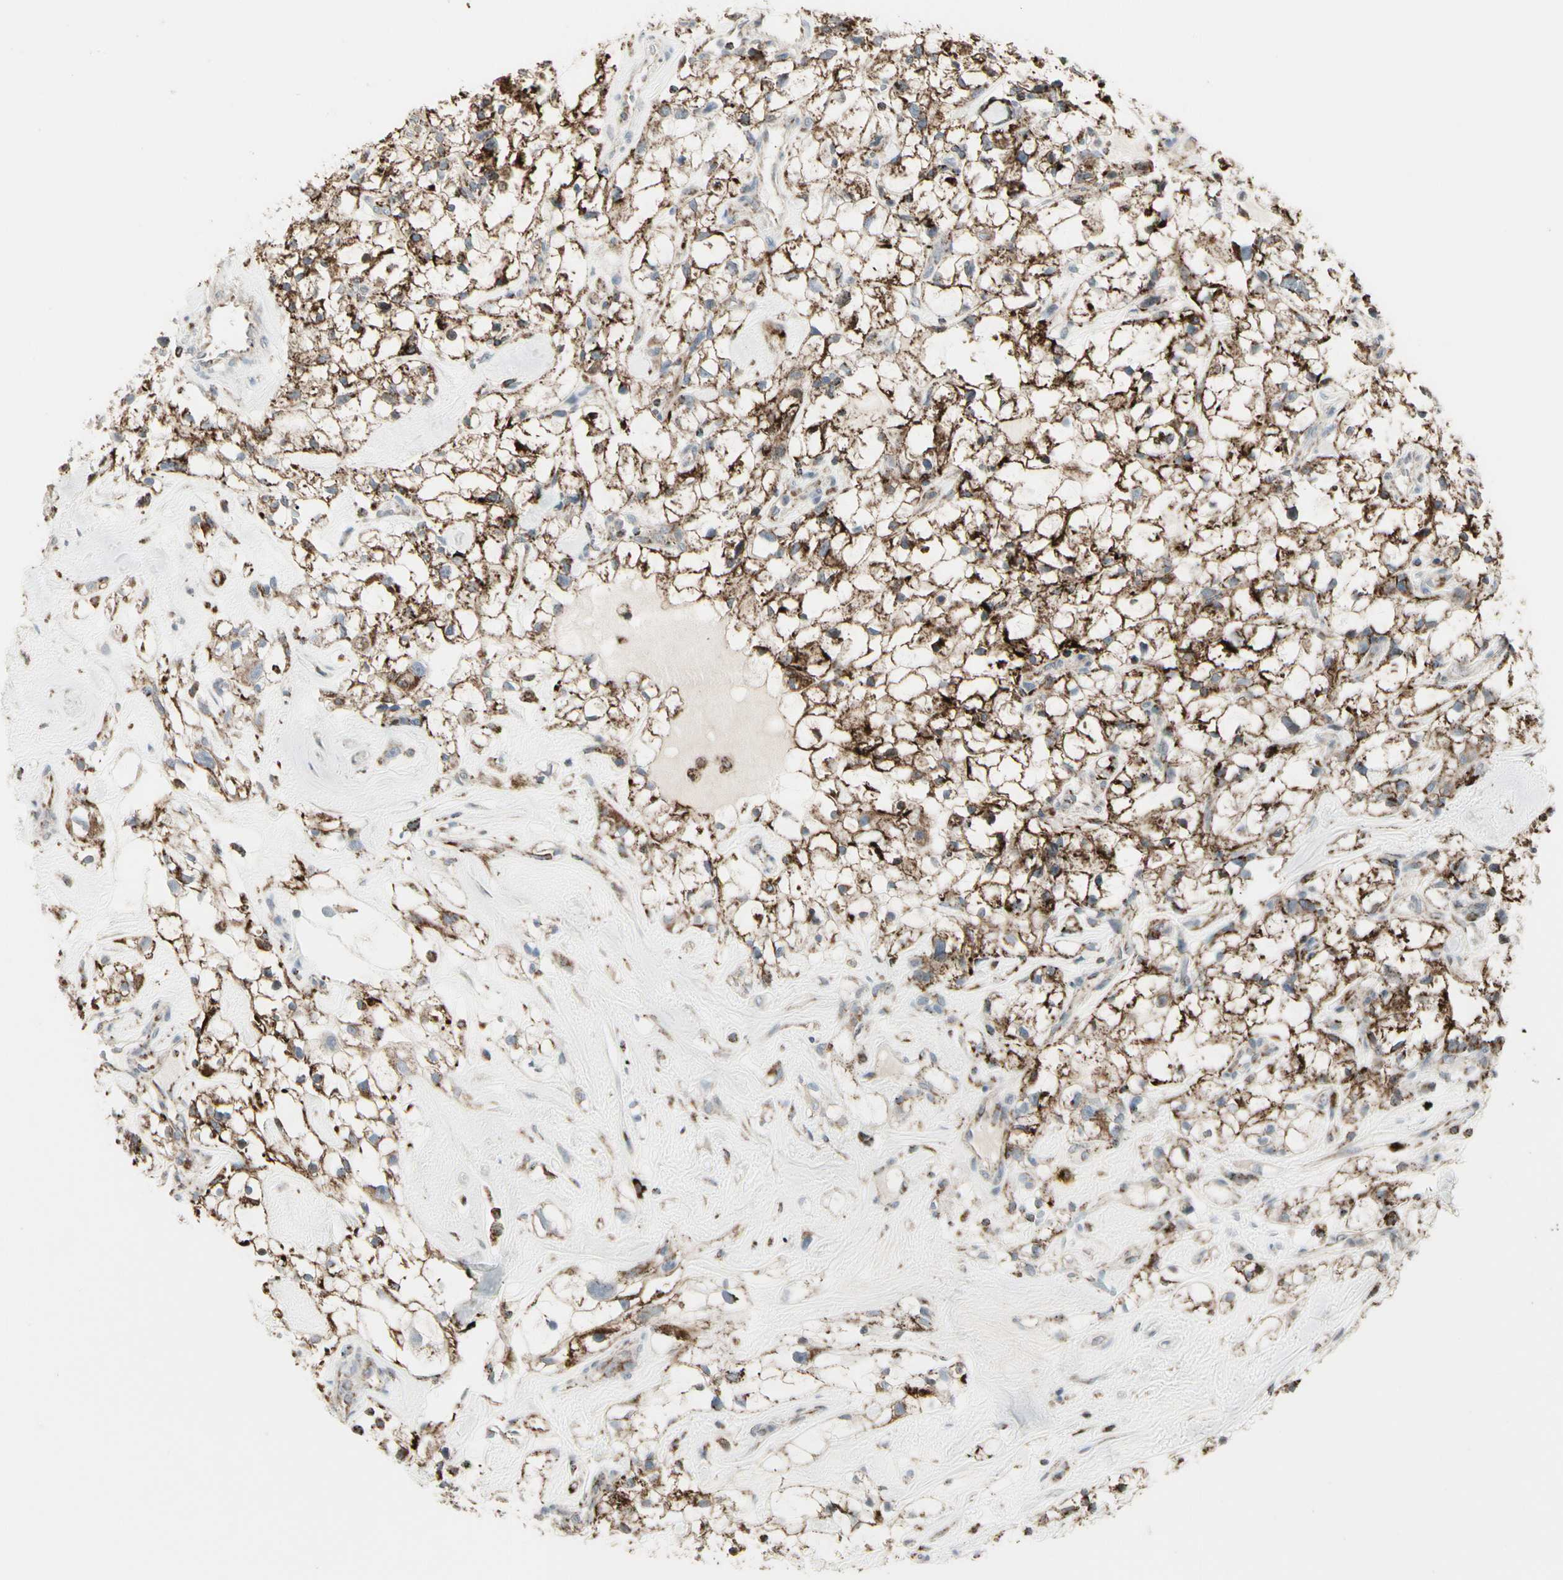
{"staining": {"intensity": "moderate", "quantity": ">75%", "location": "cytoplasmic/membranous"}, "tissue": "renal cancer", "cell_type": "Tumor cells", "image_type": "cancer", "snomed": [{"axis": "morphology", "description": "Adenocarcinoma, NOS"}, {"axis": "topography", "description": "Kidney"}], "caption": "Immunohistochemical staining of human renal cancer (adenocarcinoma) demonstrates medium levels of moderate cytoplasmic/membranous protein expression in approximately >75% of tumor cells.", "gene": "TMEM176A", "patient": {"sex": "female", "age": 60}}